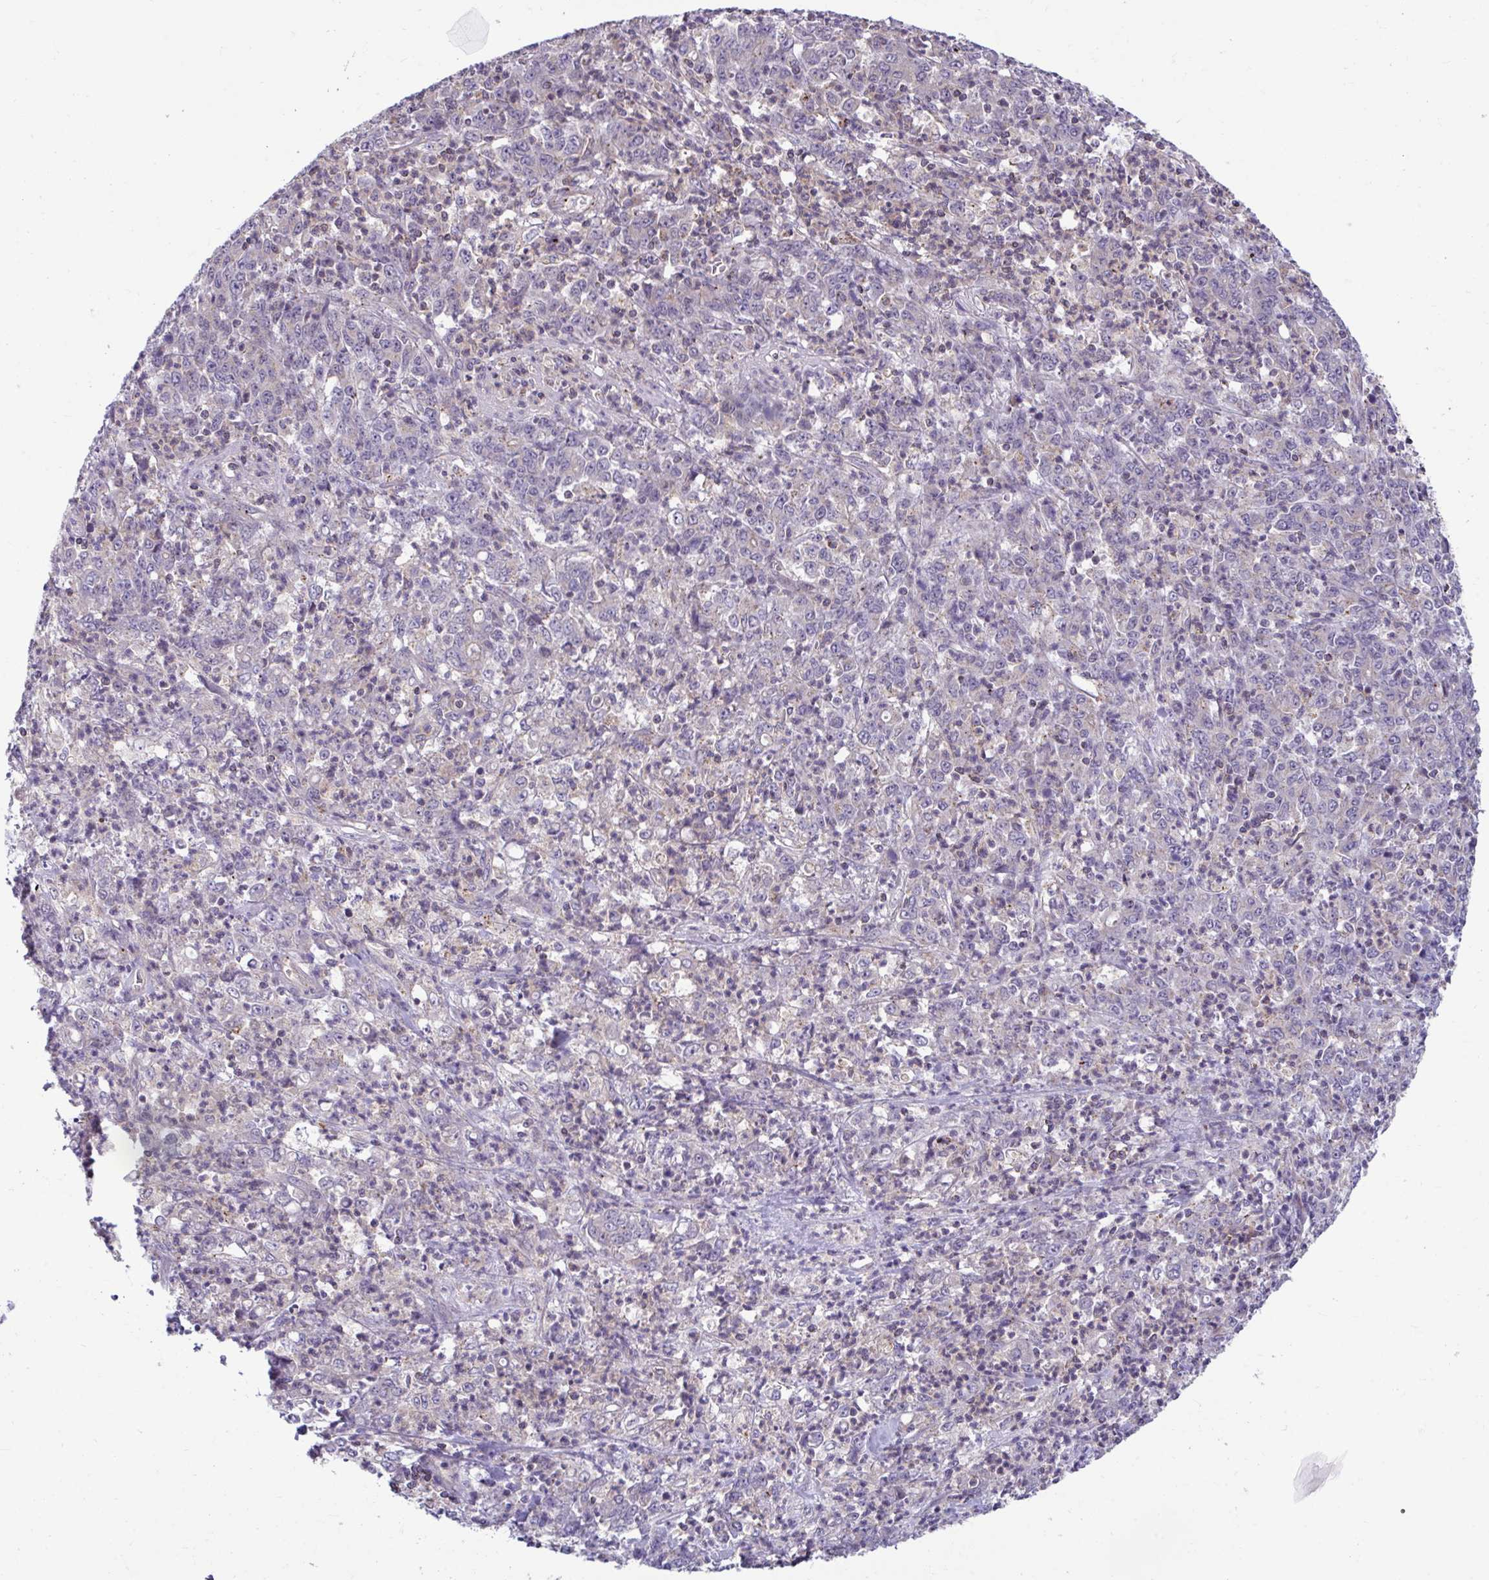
{"staining": {"intensity": "weak", "quantity": "<25%", "location": "cytoplasmic/membranous"}, "tissue": "stomach cancer", "cell_type": "Tumor cells", "image_type": "cancer", "snomed": [{"axis": "morphology", "description": "Adenocarcinoma, NOS"}, {"axis": "topography", "description": "Stomach, lower"}], "caption": "This is an IHC histopathology image of stomach cancer (adenocarcinoma). There is no staining in tumor cells.", "gene": "IST1", "patient": {"sex": "female", "age": 71}}